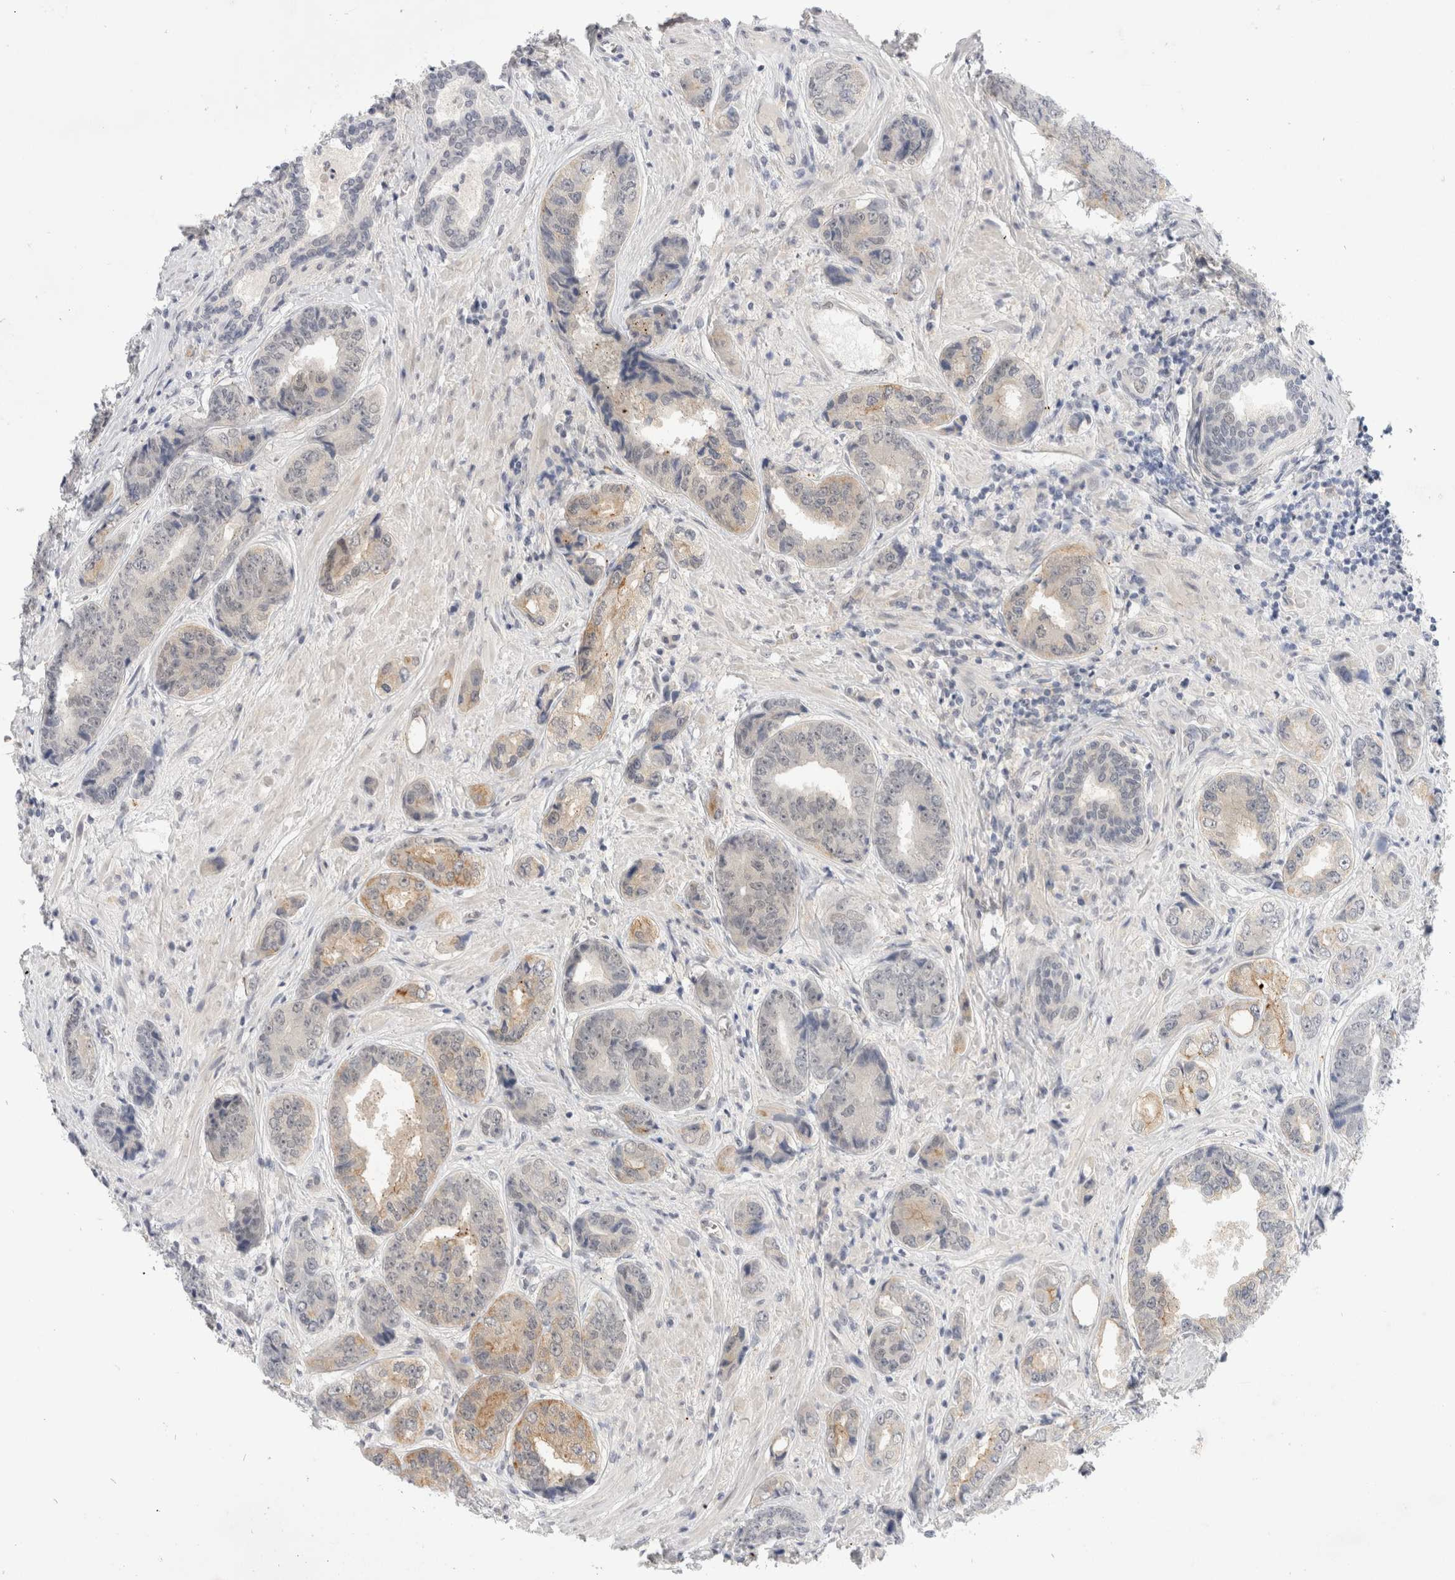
{"staining": {"intensity": "weak", "quantity": "<25%", "location": "cytoplasmic/membranous"}, "tissue": "prostate cancer", "cell_type": "Tumor cells", "image_type": "cancer", "snomed": [{"axis": "morphology", "description": "Adenocarcinoma, High grade"}, {"axis": "topography", "description": "Prostate"}], "caption": "Immunohistochemical staining of human prostate cancer demonstrates no significant staining in tumor cells. (DAB IHC visualized using brightfield microscopy, high magnification).", "gene": "TOM1L2", "patient": {"sex": "male", "age": 61}}